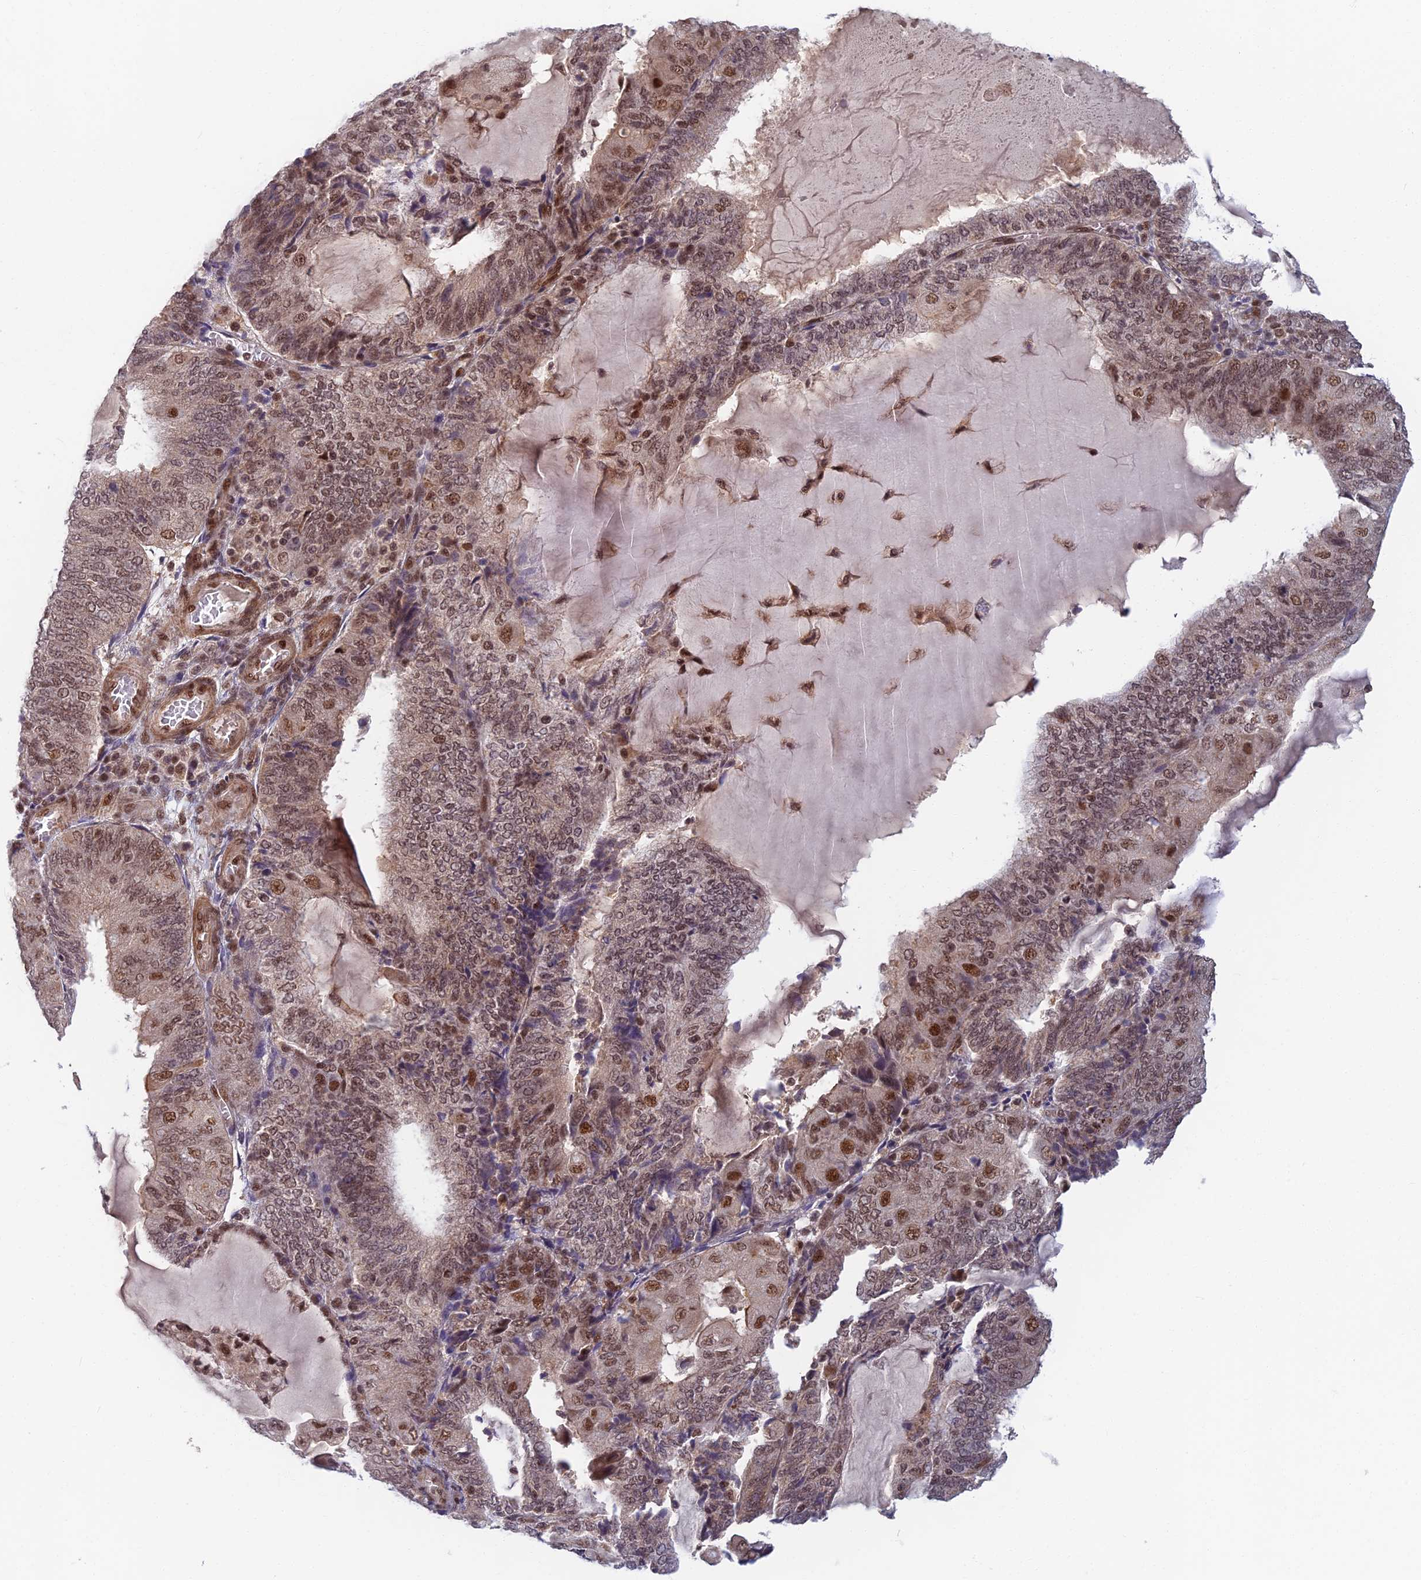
{"staining": {"intensity": "strong", "quantity": "<25%", "location": "nuclear"}, "tissue": "endometrial cancer", "cell_type": "Tumor cells", "image_type": "cancer", "snomed": [{"axis": "morphology", "description": "Adenocarcinoma, NOS"}, {"axis": "topography", "description": "Endometrium"}], "caption": "Immunohistochemistry (IHC) of human endometrial cancer displays medium levels of strong nuclear positivity in approximately <25% of tumor cells.", "gene": "TCEA2", "patient": {"sex": "female", "age": 81}}